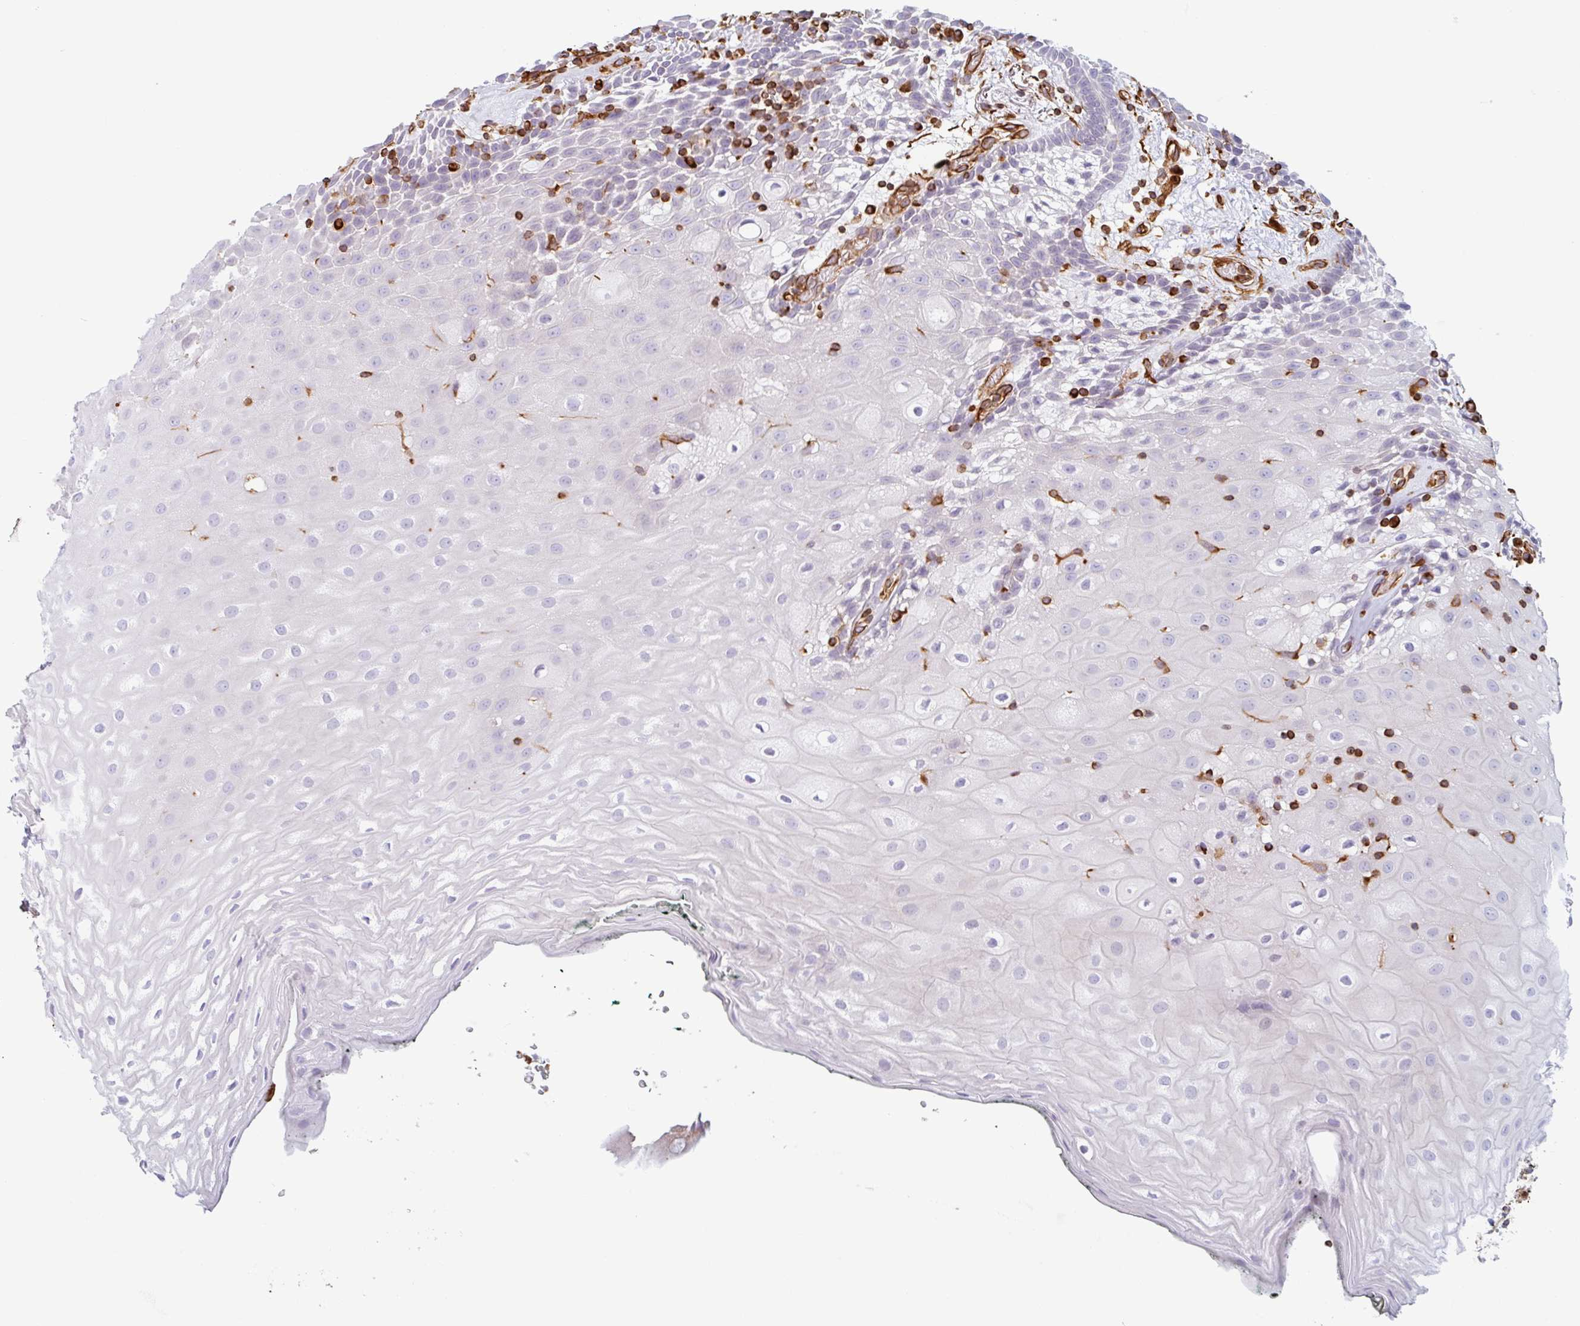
{"staining": {"intensity": "negative", "quantity": "none", "location": "none"}, "tissue": "oral mucosa", "cell_type": "Squamous epithelial cells", "image_type": "normal", "snomed": [{"axis": "morphology", "description": "Normal tissue, NOS"}, {"axis": "morphology", "description": "Squamous cell carcinoma, NOS"}, {"axis": "topography", "description": "Oral tissue"}, {"axis": "topography", "description": "Head-Neck"}], "caption": "The IHC image has no significant expression in squamous epithelial cells of oral mucosa. (Brightfield microscopy of DAB (3,3'-diaminobenzidine) immunohistochemistry at high magnification).", "gene": "PPFIA1", "patient": {"sex": "male", "age": 64}}